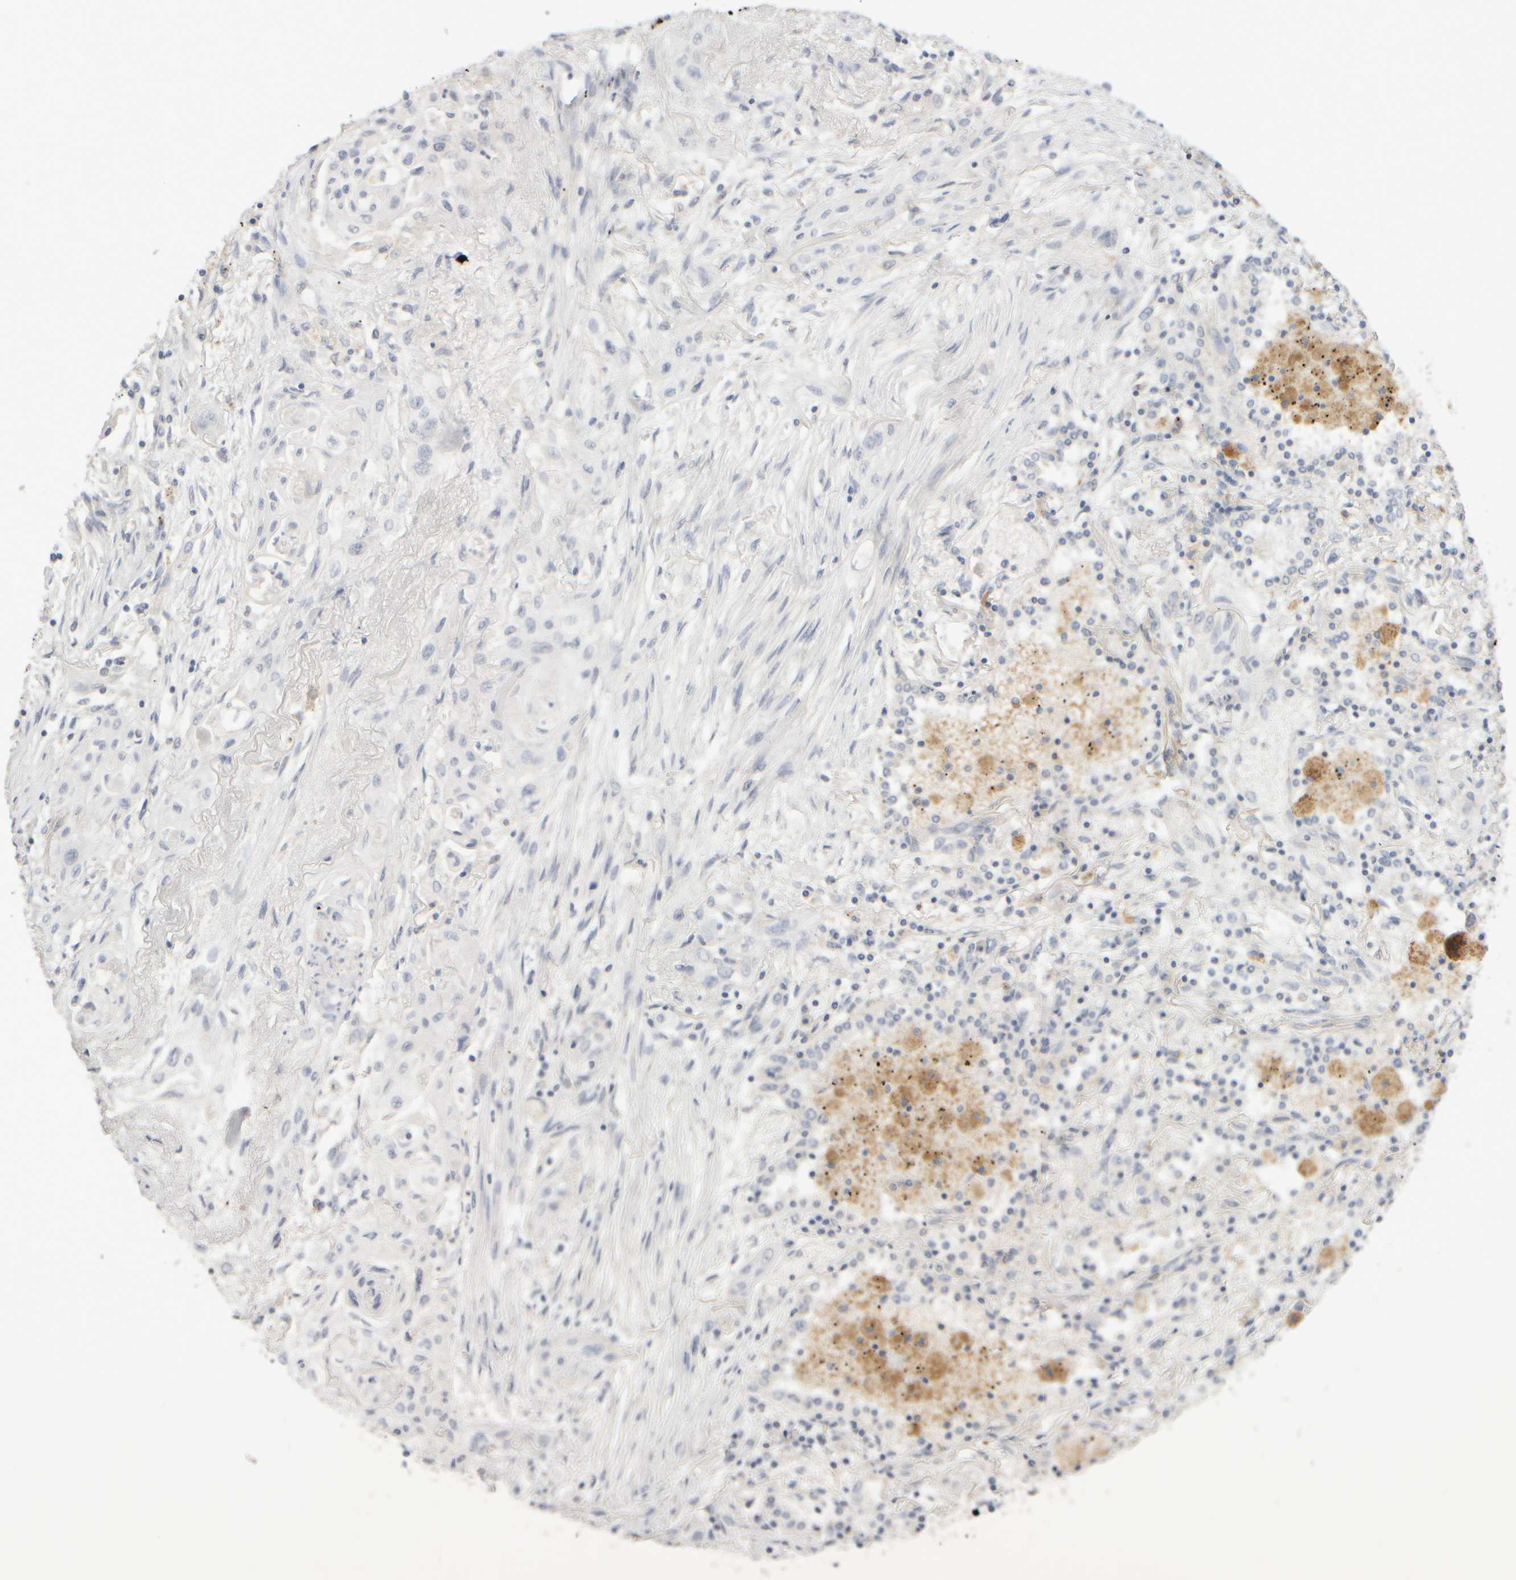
{"staining": {"intensity": "negative", "quantity": "none", "location": "none"}, "tissue": "lung cancer", "cell_type": "Tumor cells", "image_type": "cancer", "snomed": [{"axis": "morphology", "description": "Squamous cell carcinoma, NOS"}, {"axis": "topography", "description": "Lung"}], "caption": "Tumor cells are negative for protein expression in human lung cancer. Brightfield microscopy of IHC stained with DAB (3,3'-diaminobenzidine) (brown) and hematoxylin (blue), captured at high magnification.", "gene": "ZNF112", "patient": {"sex": "female", "age": 47}}